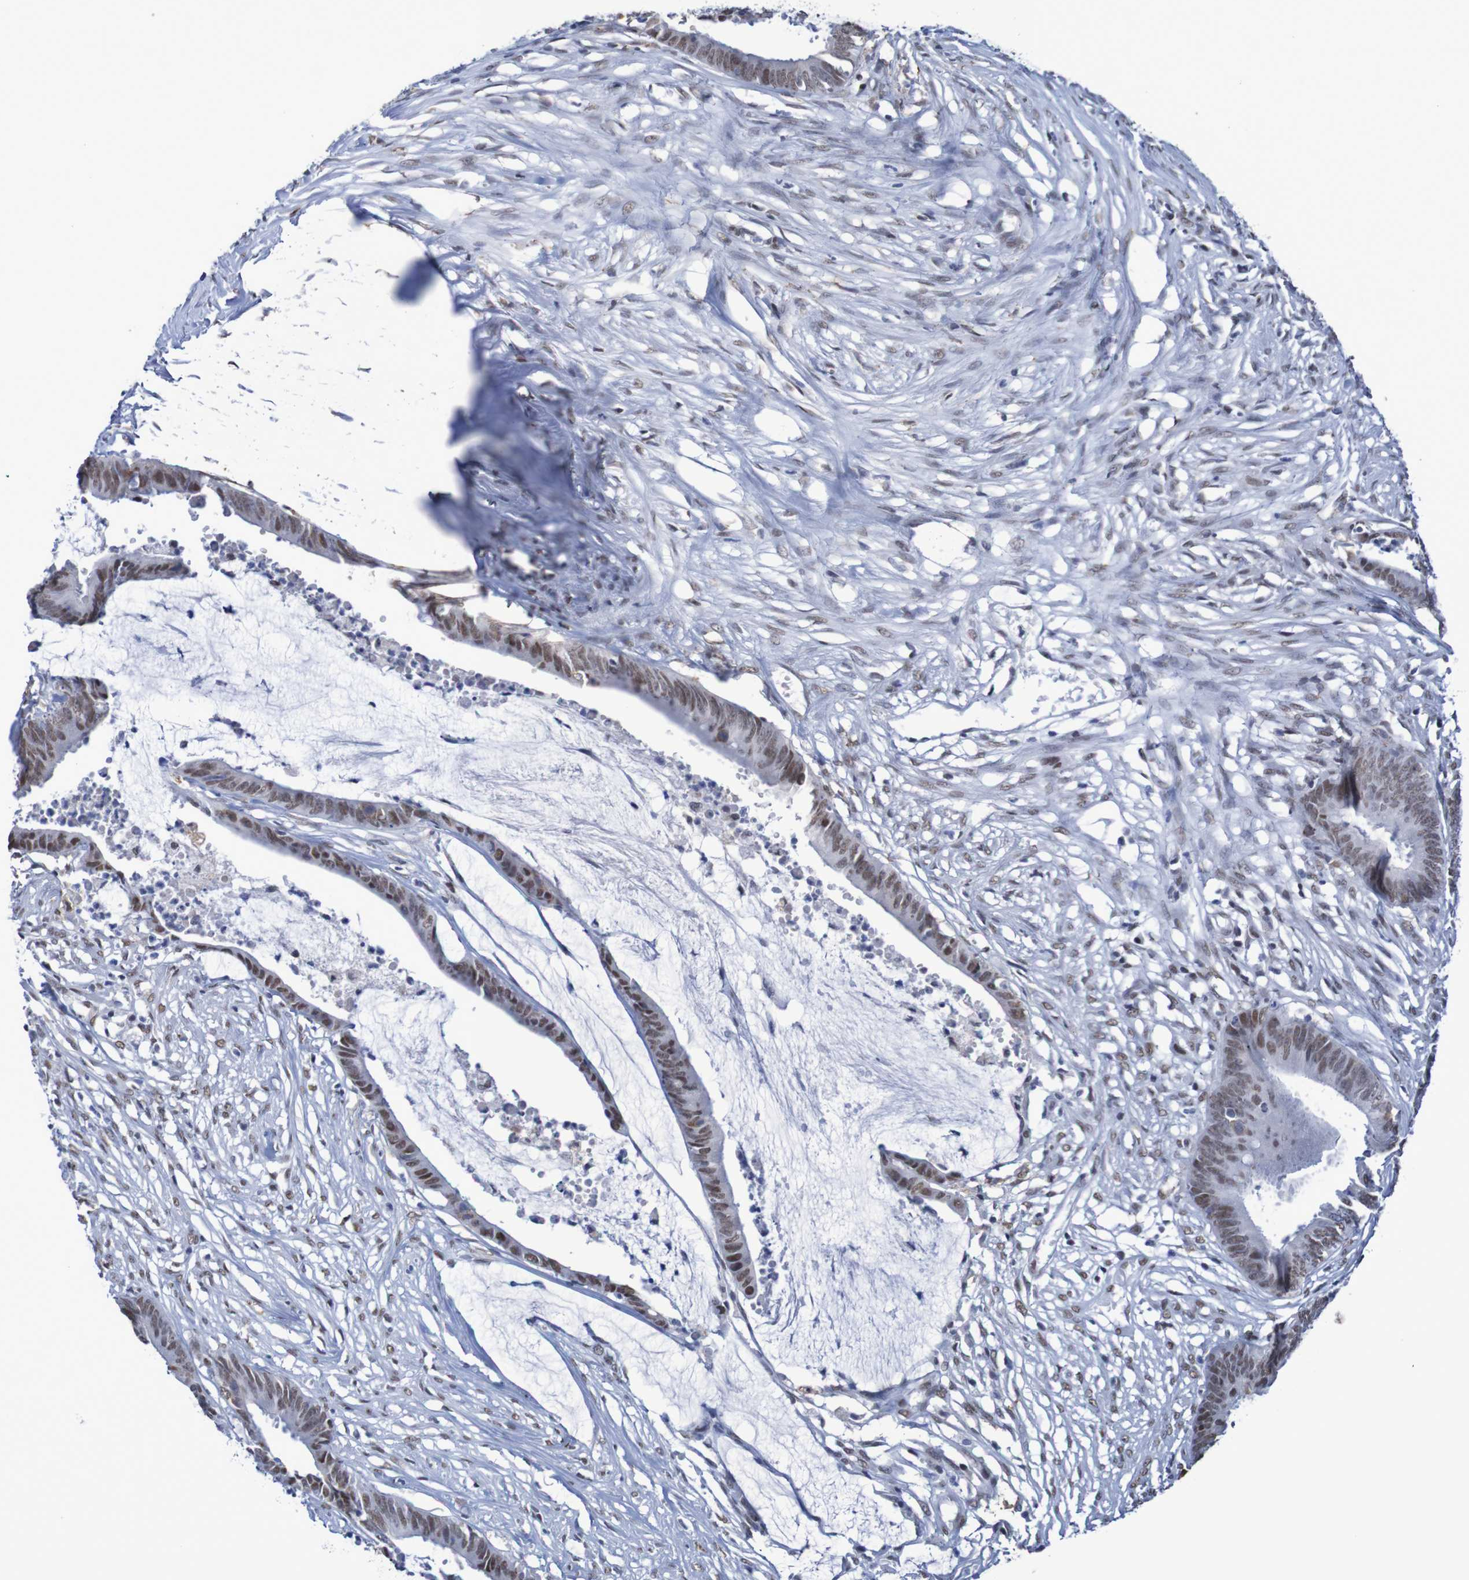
{"staining": {"intensity": "moderate", "quantity": ">75%", "location": "nuclear"}, "tissue": "colorectal cancer", "cell_type": "Tumor cells", "image_type": "cancer", "snomed": [{"axis": "morphology", "description": "Adenocarcinoma, NOS"}, {"axis": "topography", "description": "Rectum"}], "caption": "Colorectal cancer (adenocarcinoma) stained with a protein marker exhibits moderate staining in tumor cells.", "gene": "MRTFB", "patient": {"sex": "female", "age": 66}}